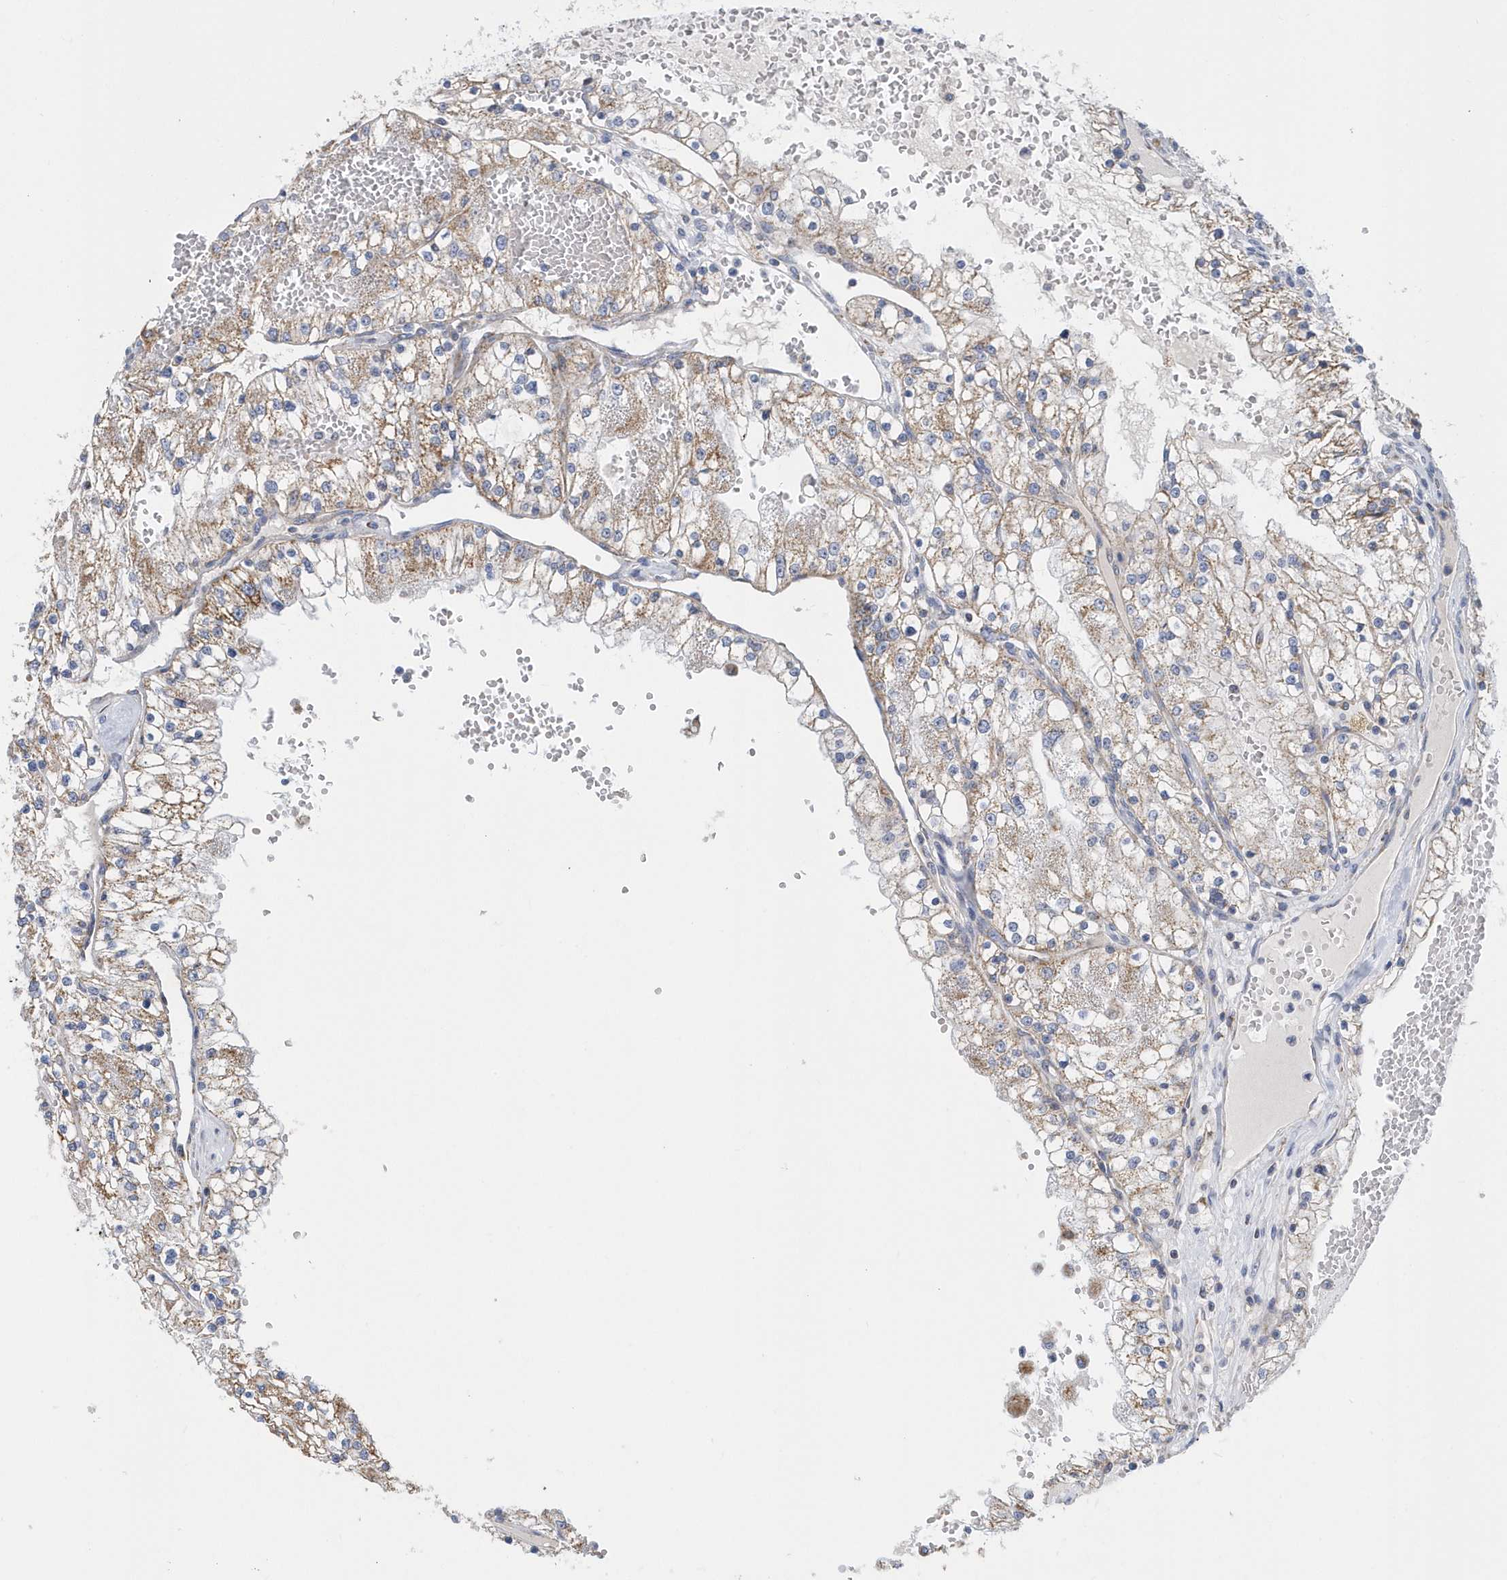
{"staining": {"intensity": "moderate", "quantity": "25%-75%", "location": "cytoplasmic/membranous"}, "tissue": "renal cancer", "cell_type": "Tumor cells", "image_type": "cancer", "snomed": [{"axis": "morphology", "description": "Normal tissue, NOS"}, {"axis": "morphology", "description": "Adenocarcinoma, NOS"}, {"axis": "topography", "description": "Kidney"}], "caption": "Immunohistochemistry (IHC) of human adenocarcinoma (renal) displays medium levels of moderate cytoplasmic/membranous expression in about 25%-75% of tumor cells. Using DAB (brown) and hematoxylin (blue) stains, captured at high magnification using brightfield microscopy.", "gene": "VWA5B2", "patient": {"sex": "male", "age": 68}}